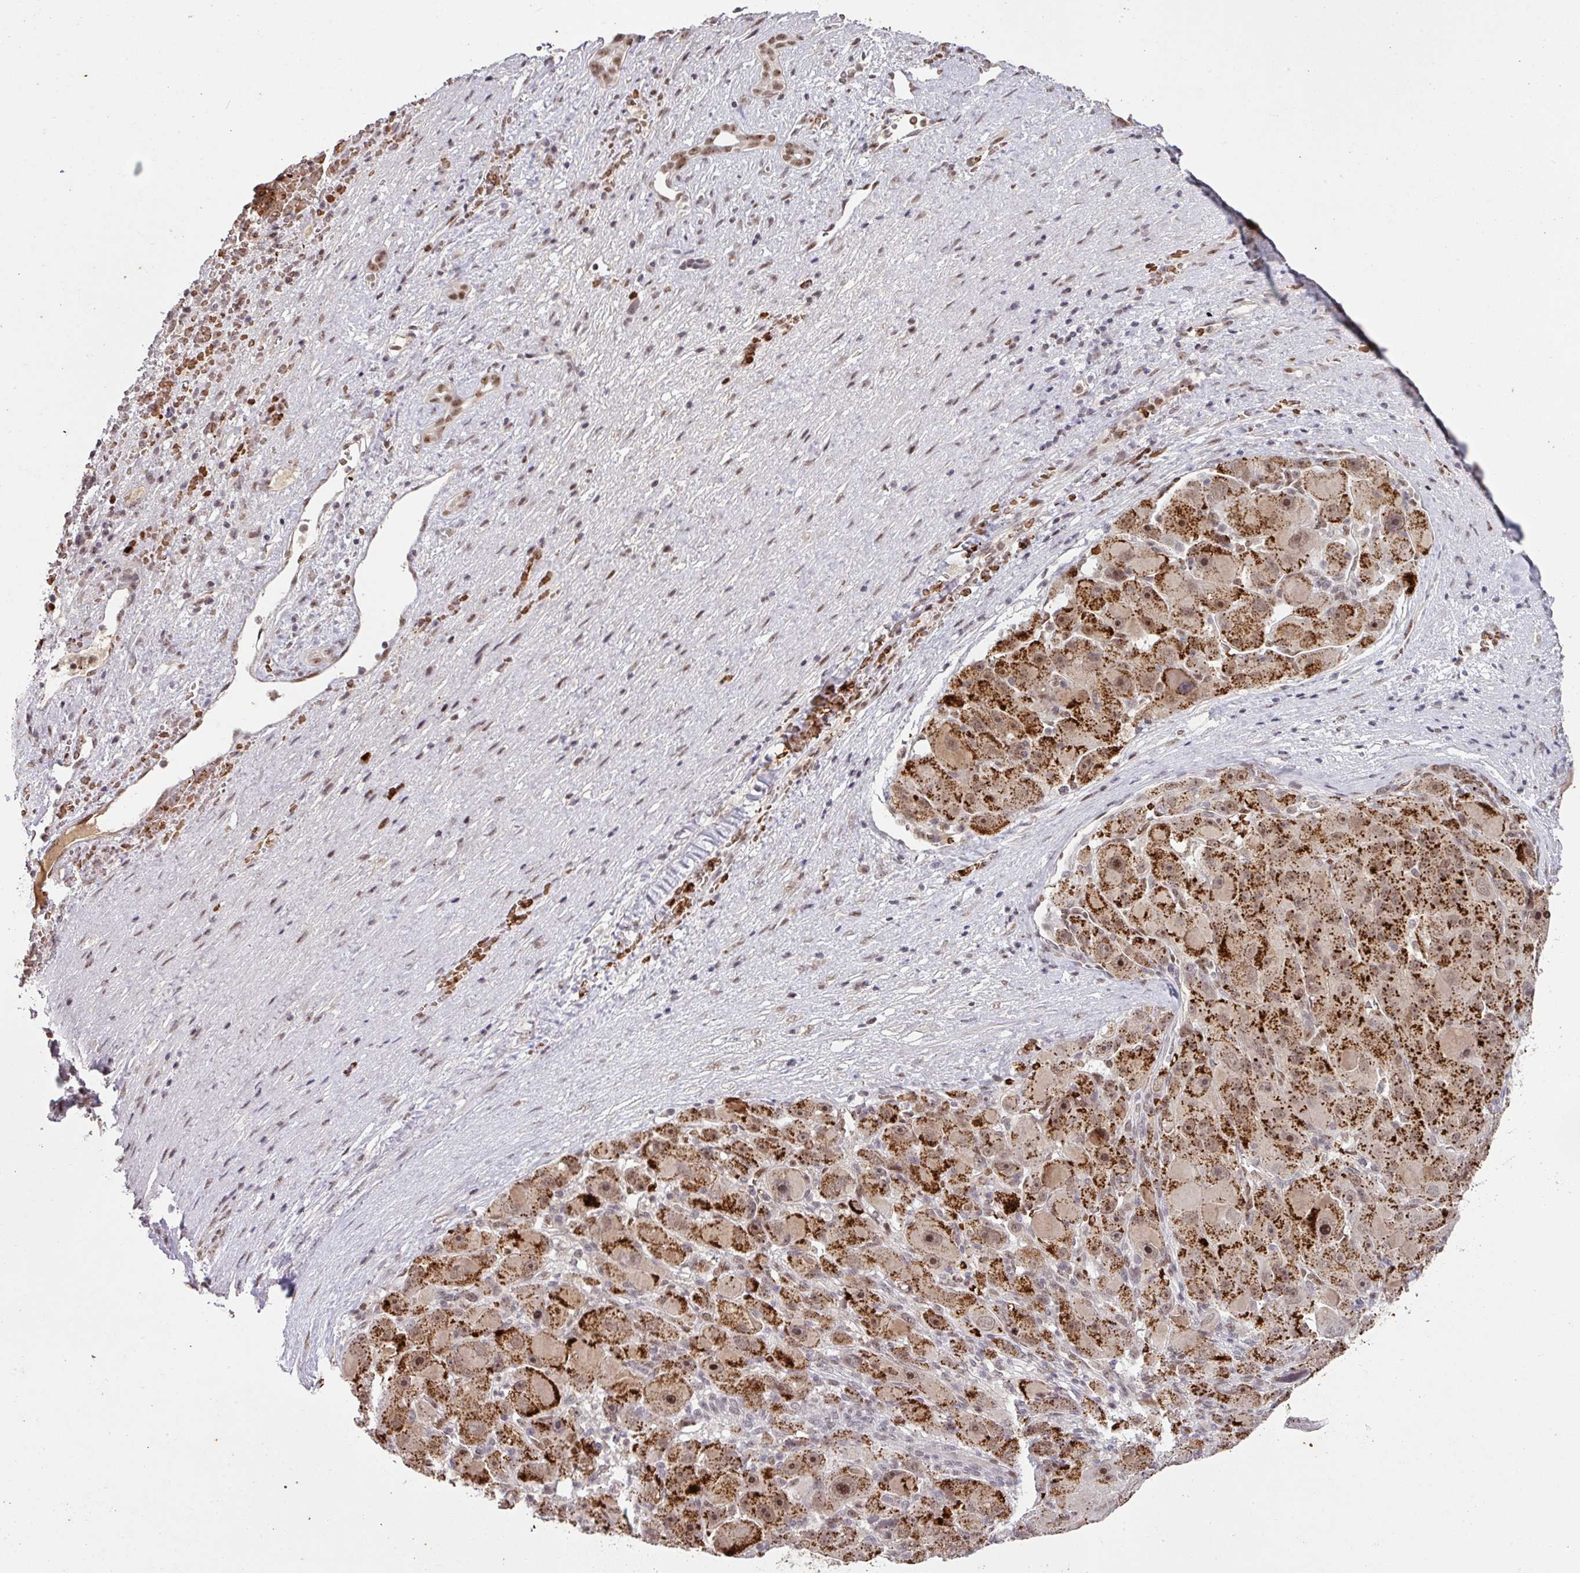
{"staining": {"intensity": "strong", "quantity": ">75%", "location": "cytoplasmic/membranous,nuclear"}, "tissue": "liver cancer", "cell_type": "Tumor cells", "image_type": "cancer", "snomed": [{"axis": "morphology", "description": "Carcinoma, Hepatocellular, NOS"}, {"axis": "topography", "description": "Liver"}], "caption": "Immunohistochemical staining of liver cancer displays high levels of strong cytoplasmic/membranous and nuclear protein expression in about >75% of tumor cells.", "gene": "NEIL1", "patient": {"sex": "male", "age": 76}}